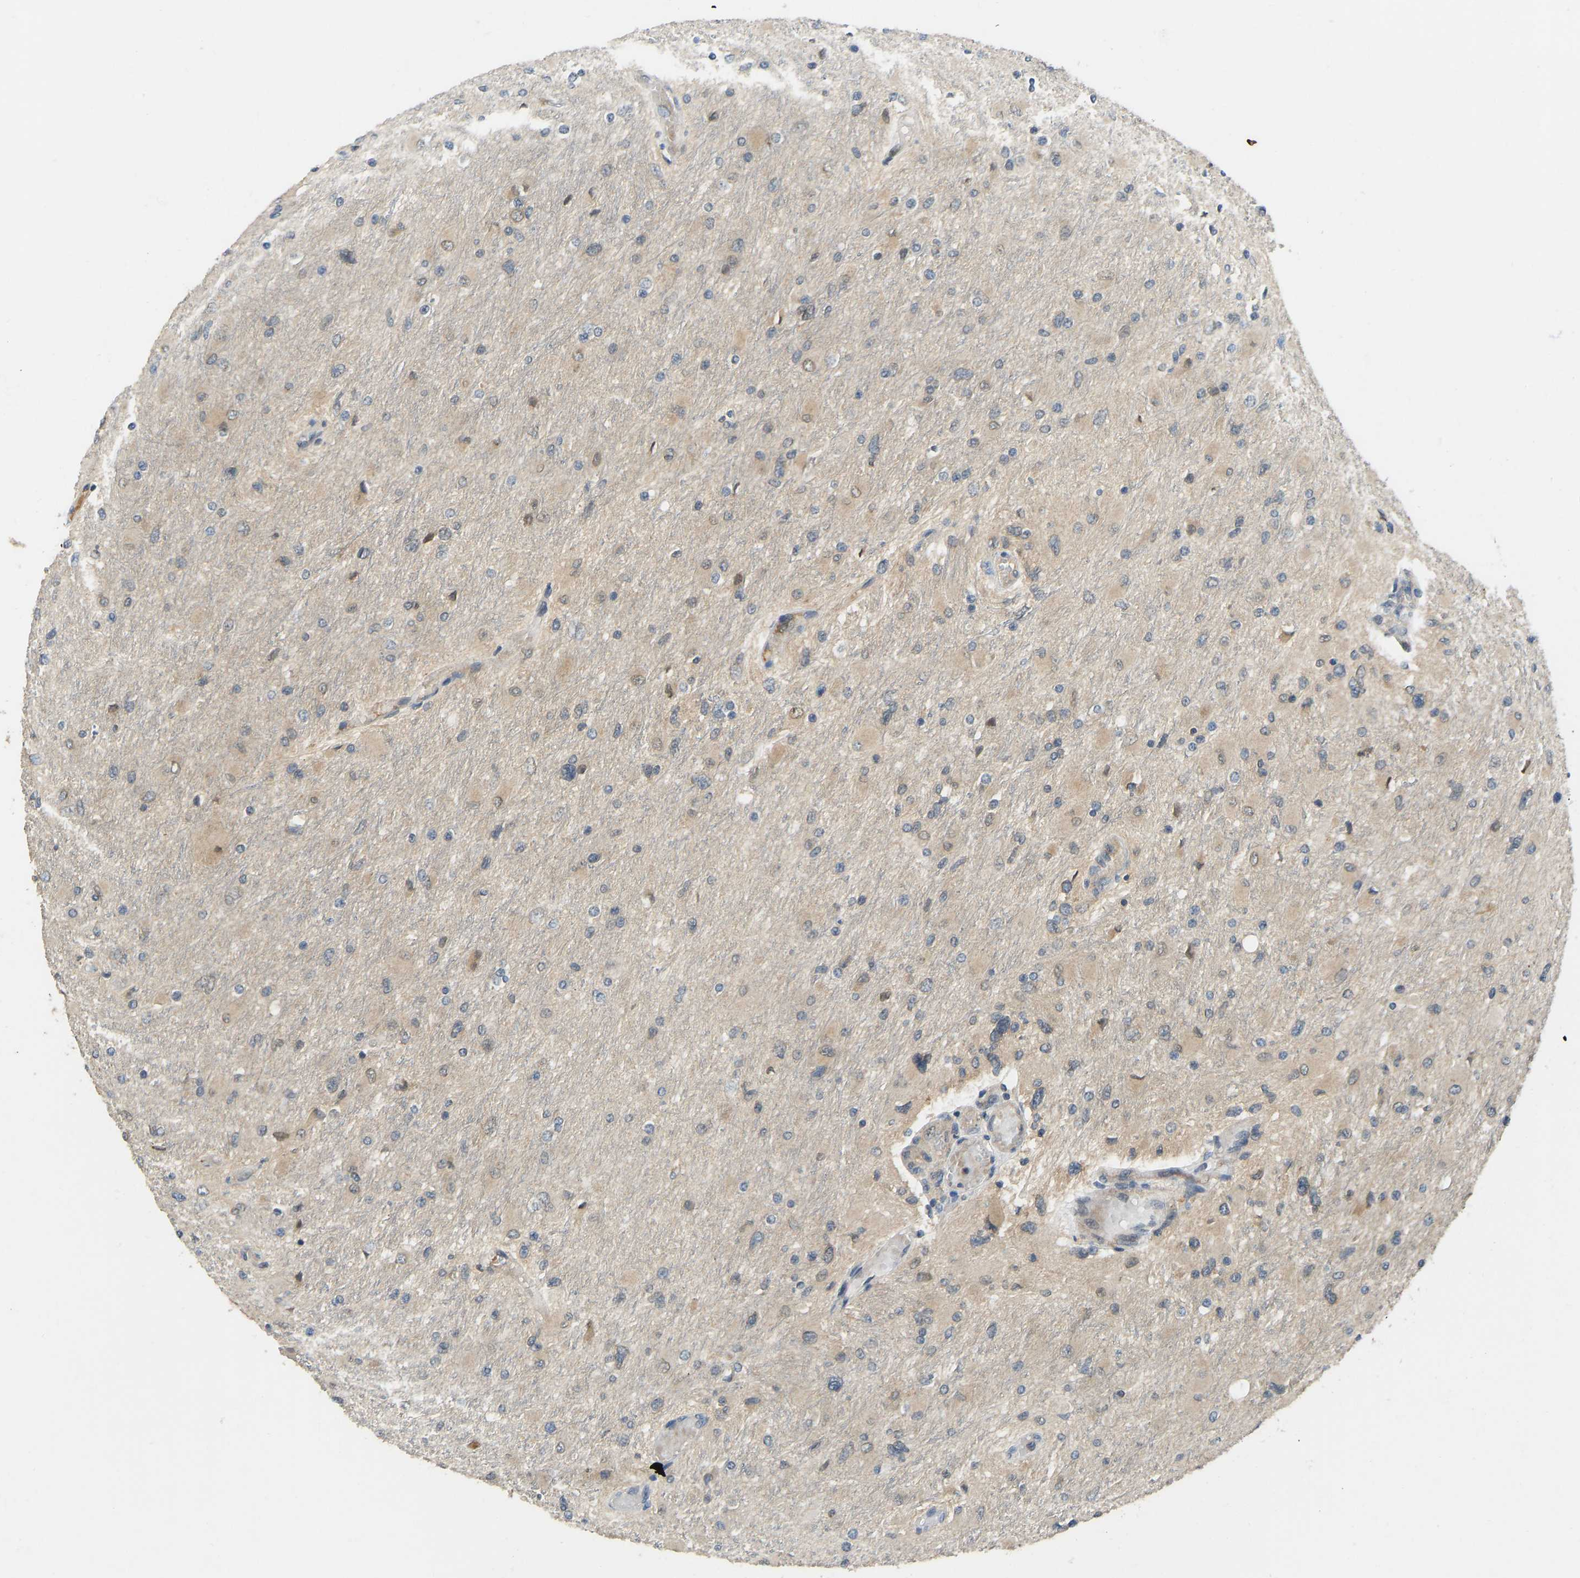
{"staining": {"intensity": "weak", "quantity": "25%-75%", "location": "cytoplasmic/membranous"}, "tissue": "glioma", "cell_type": "Tumor cells", "image_type": "cancer", "snomed": [{"axis": "morphology", "description": "Glioma, malignant, High grade"}, {"axis": "topography", "description": "Cerebral cortex"}], "caption": "A brown stain labels weak cytoplasmic/membranous positivity of a protein in malignant glioma (high-grade) tumor cells.", "gene": "NDRG3", "patient": {"sex": "female", "age": 36}}